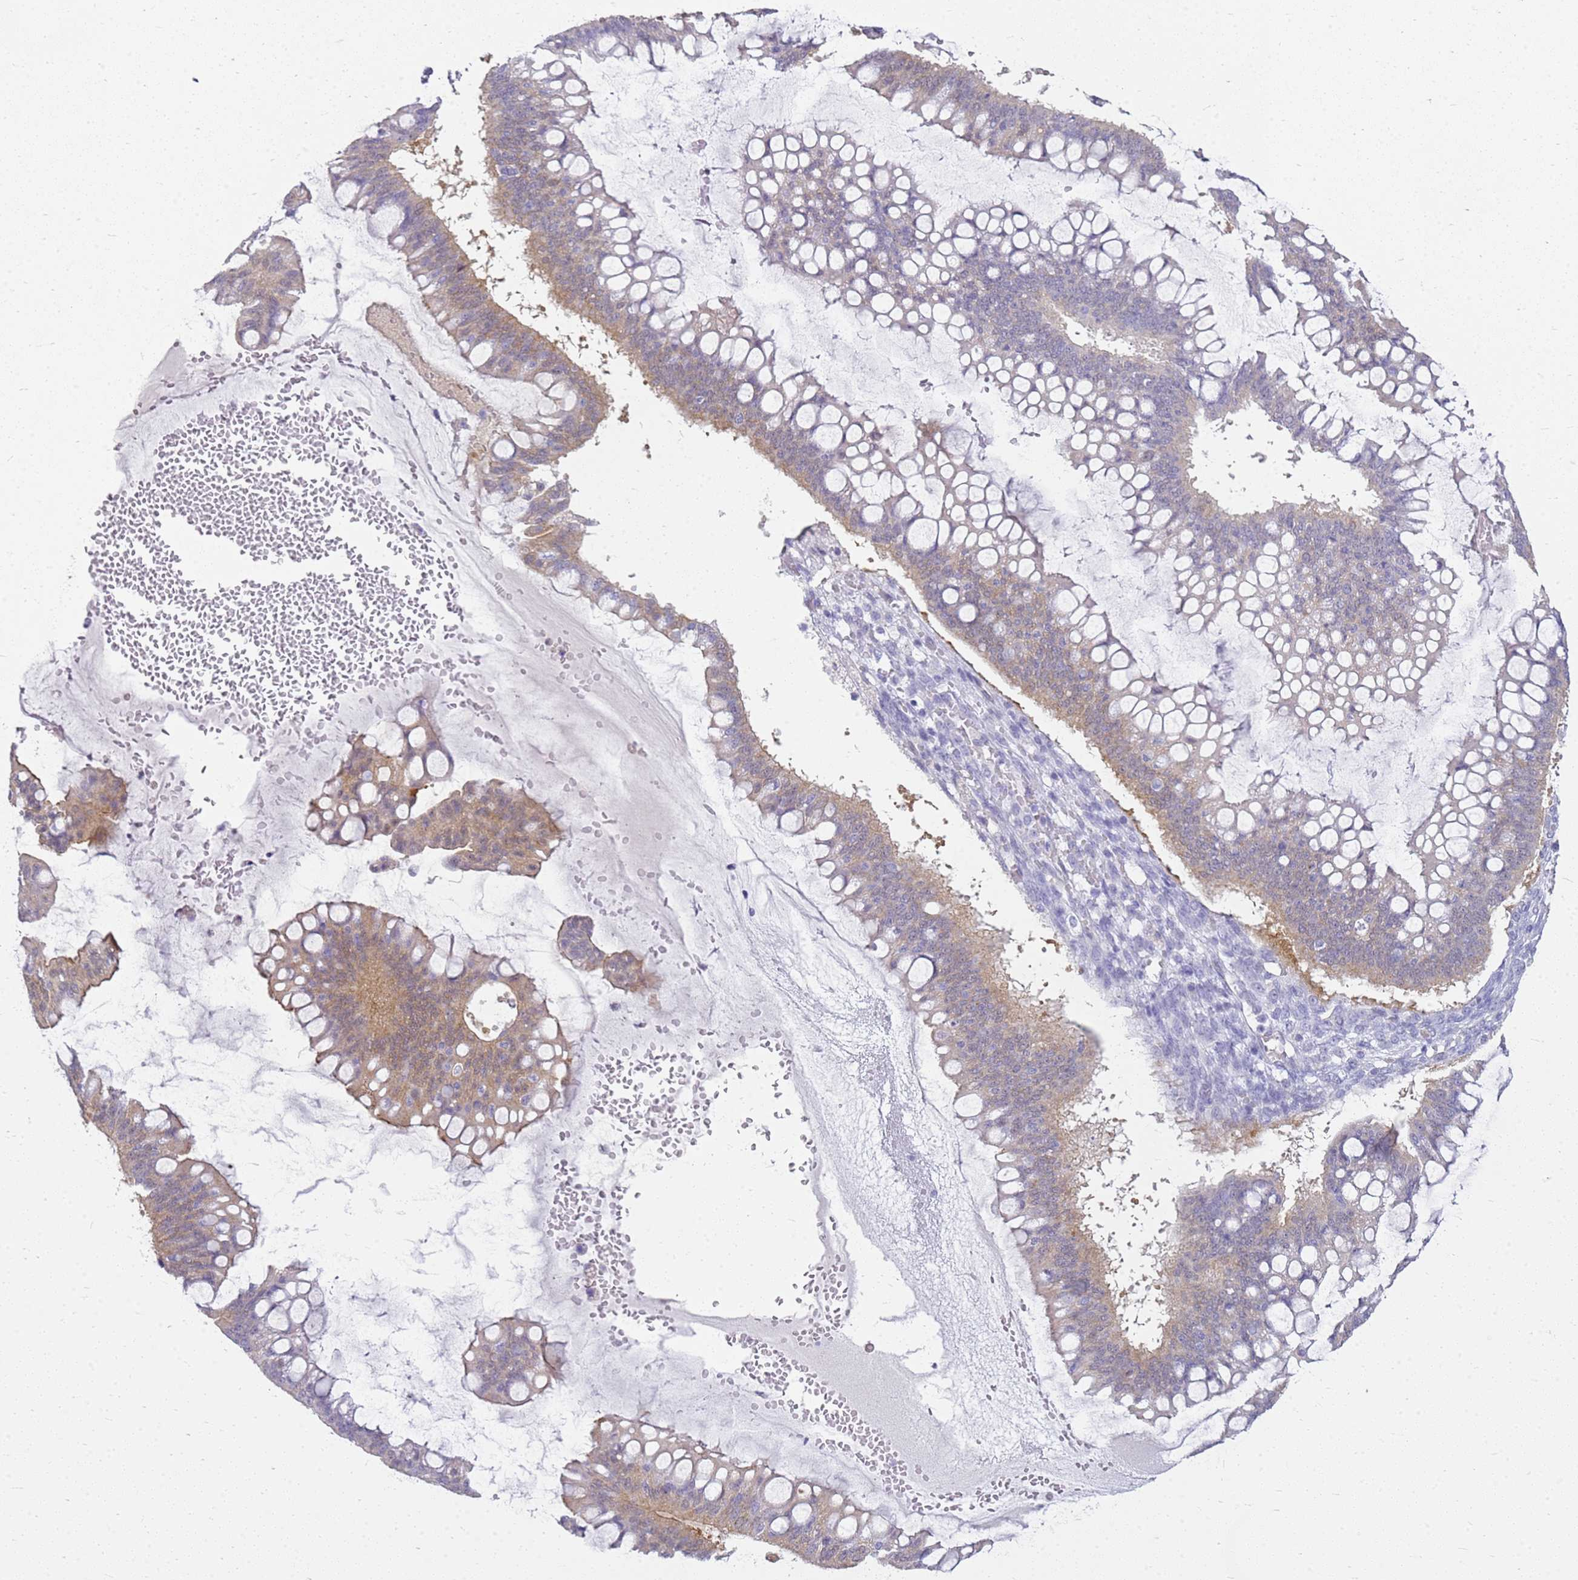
{"staining": {"intensity": "moderate", "quantity": ">75%", "location": "cytoplasmic/membranous"}, "tissue": "ovarian cancer", "cell_type": "Tumor cells", "image_type": "cancer", "snomed": [{"axis": "morphology", "description": "Cystadenocarcinoma, mucinous, NOS"}, {"axis": "topography", "description": "Ovary"}], "caption": "This micrograph displays immunohistochemistry (IHC) staining of ovarian cancer, with medium moderate cytoplasmic/membranous staining in about >75% of tumor cells.", "gene": "HSPB1", "patient": {"sex": "female", "age": 73}}